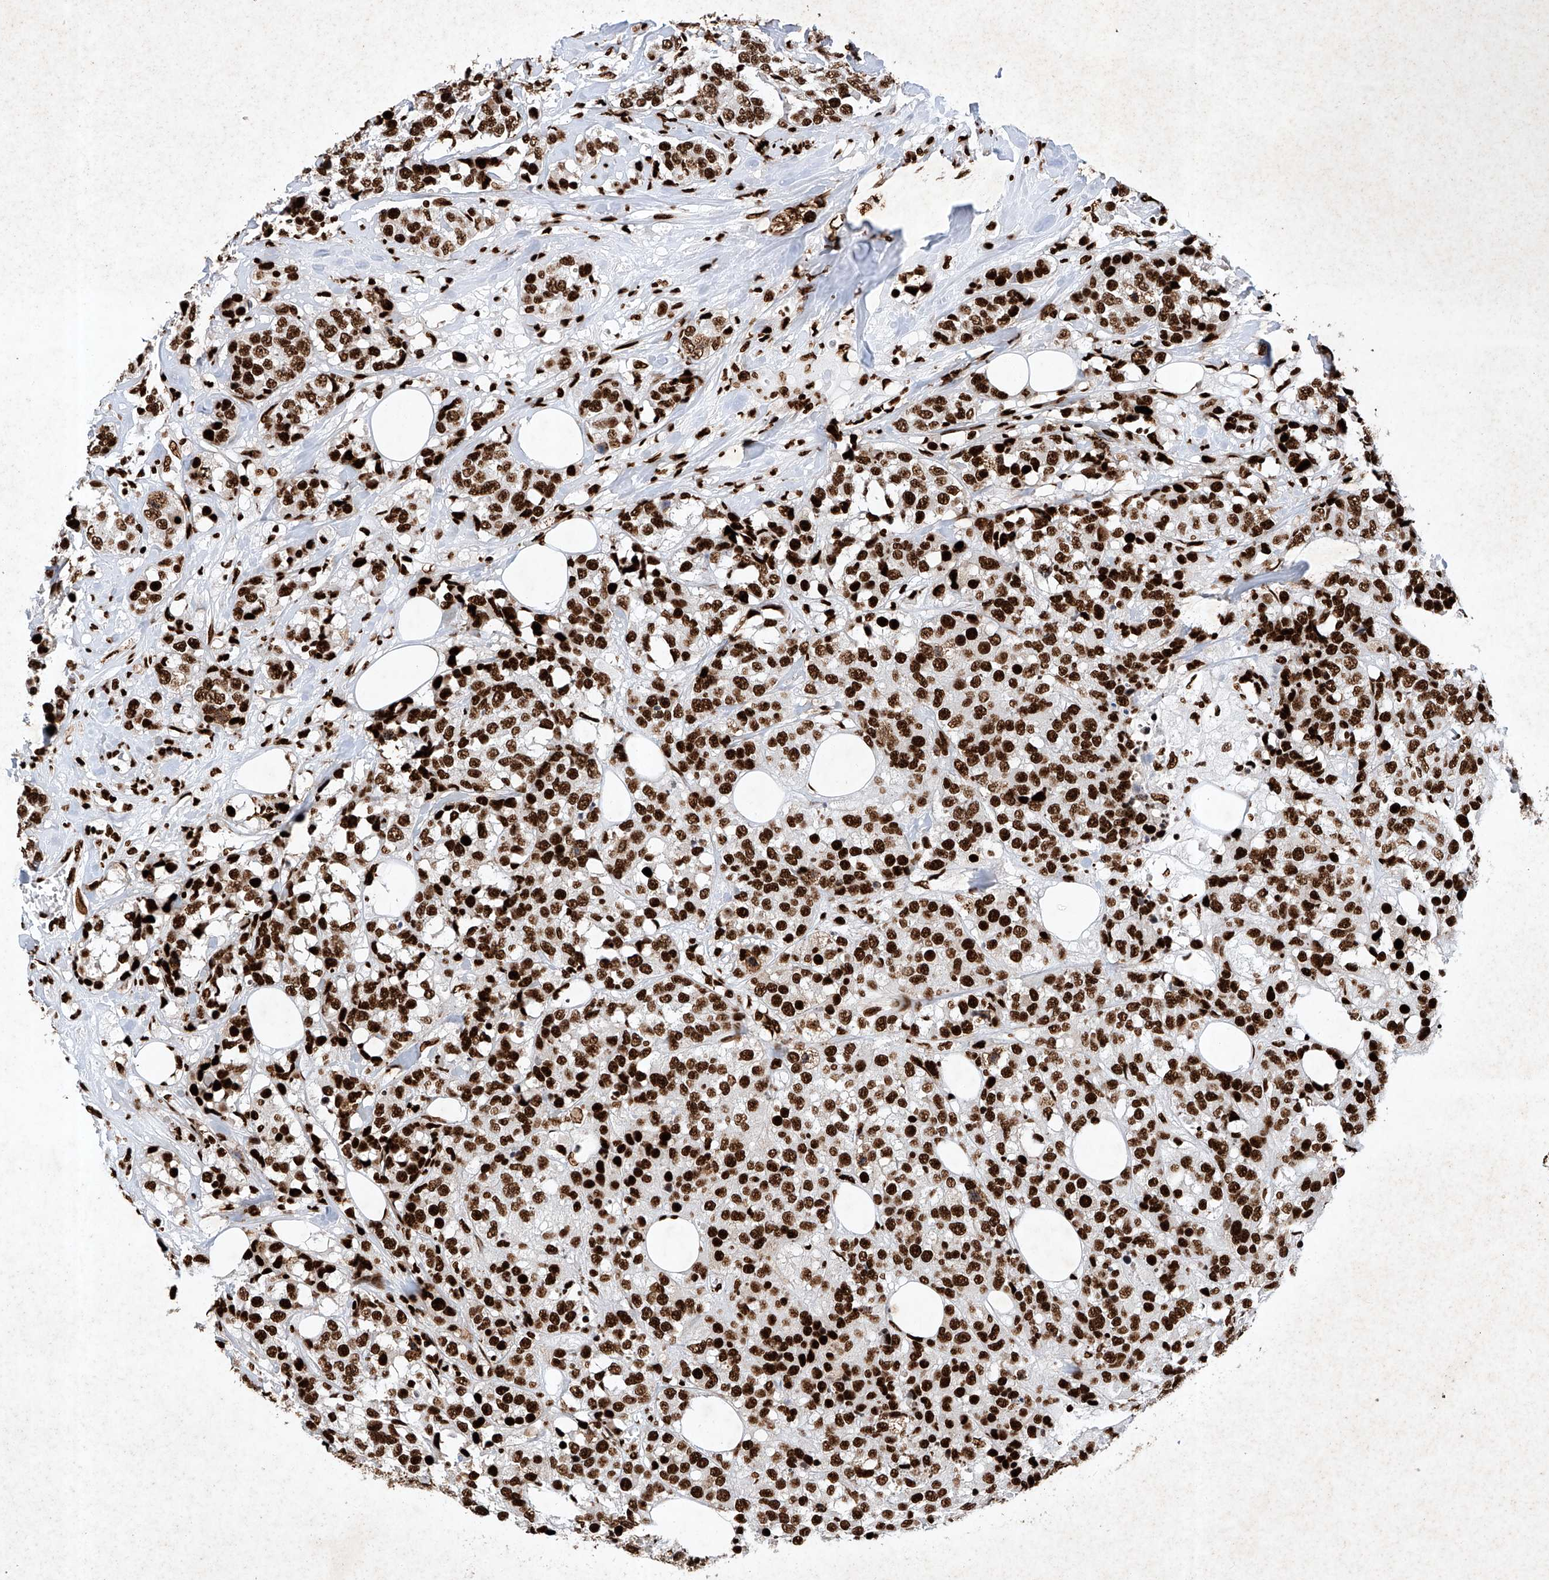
{"staining": {"intensity": "strong", "quantity": ">75%", "location": "nuclear"}, "tissue": "breast cancer", "cell_type": "Tumor cells", "image_type": "cancer", "snomed": [{"axis": "morphology", "description": "Lobular carcinoma"}, {"axis": "topography", "description": "Breast"}], "caption": "Brown immunohistochemical staining in lobular carcinoma (breast) demonstrates strong nuclear staining in approximately >75% of tumor cells.", "gene": "SRSF6", "patient": {"sex": "female", "age": 59}}